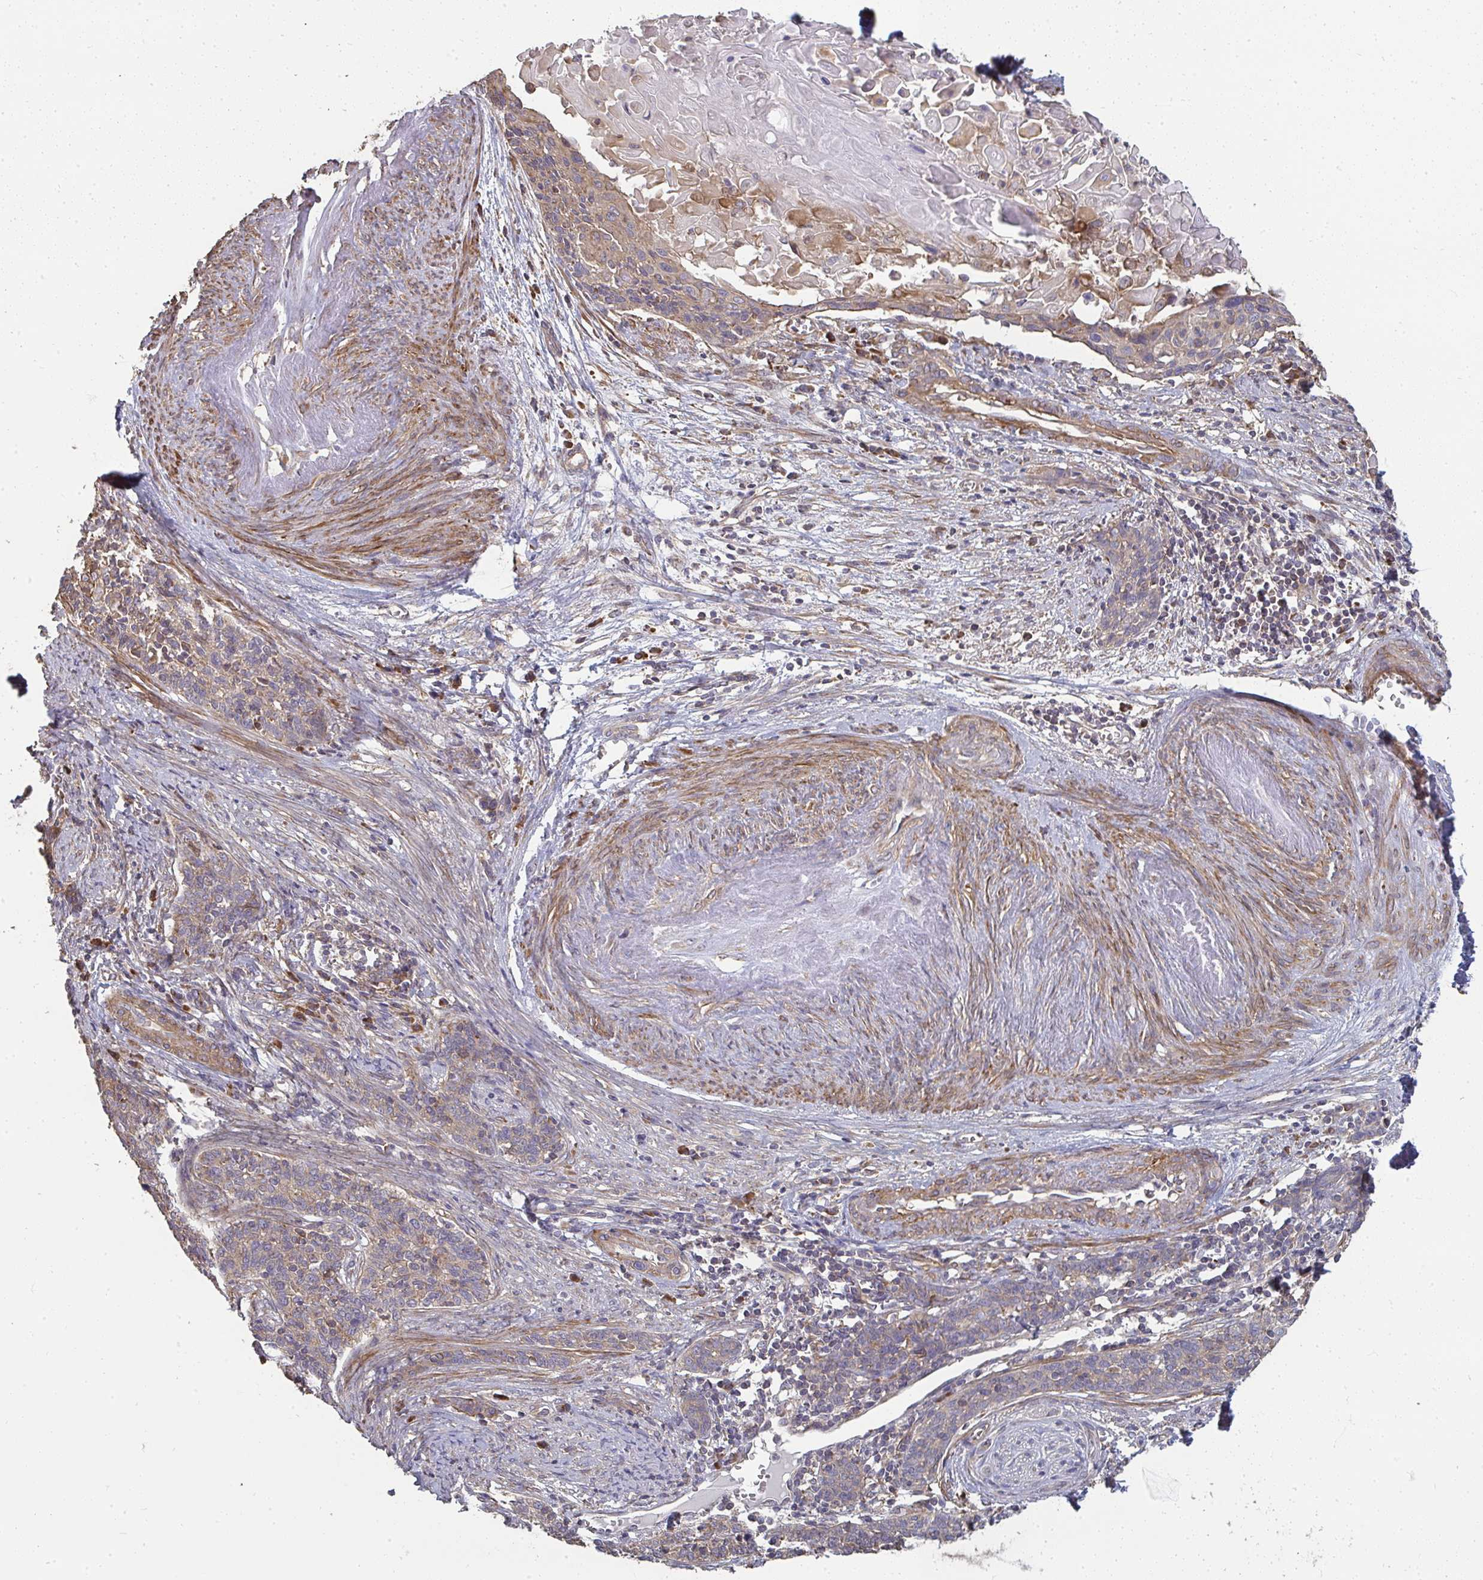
{"staining": {"intensity": "weak", "quantity": "<25%", "location": "cytoplasmic/membranous"}, "tissue": "cervical cancer", "cell_type": "Tumor cells", "image_type": "cancer", "snomed": [{"axis": "morphology", "description": "Squamous cell carcinoma, NOS"}, {"axis": "topography", "description": "Cervix"}], "caption": "The immunohistochemistry micrograph has no significant positivity in tumor cells of cervical cancer tissue.", "gene": "ZFYVE28", "patient": {"sex": "female", "age": 39}}